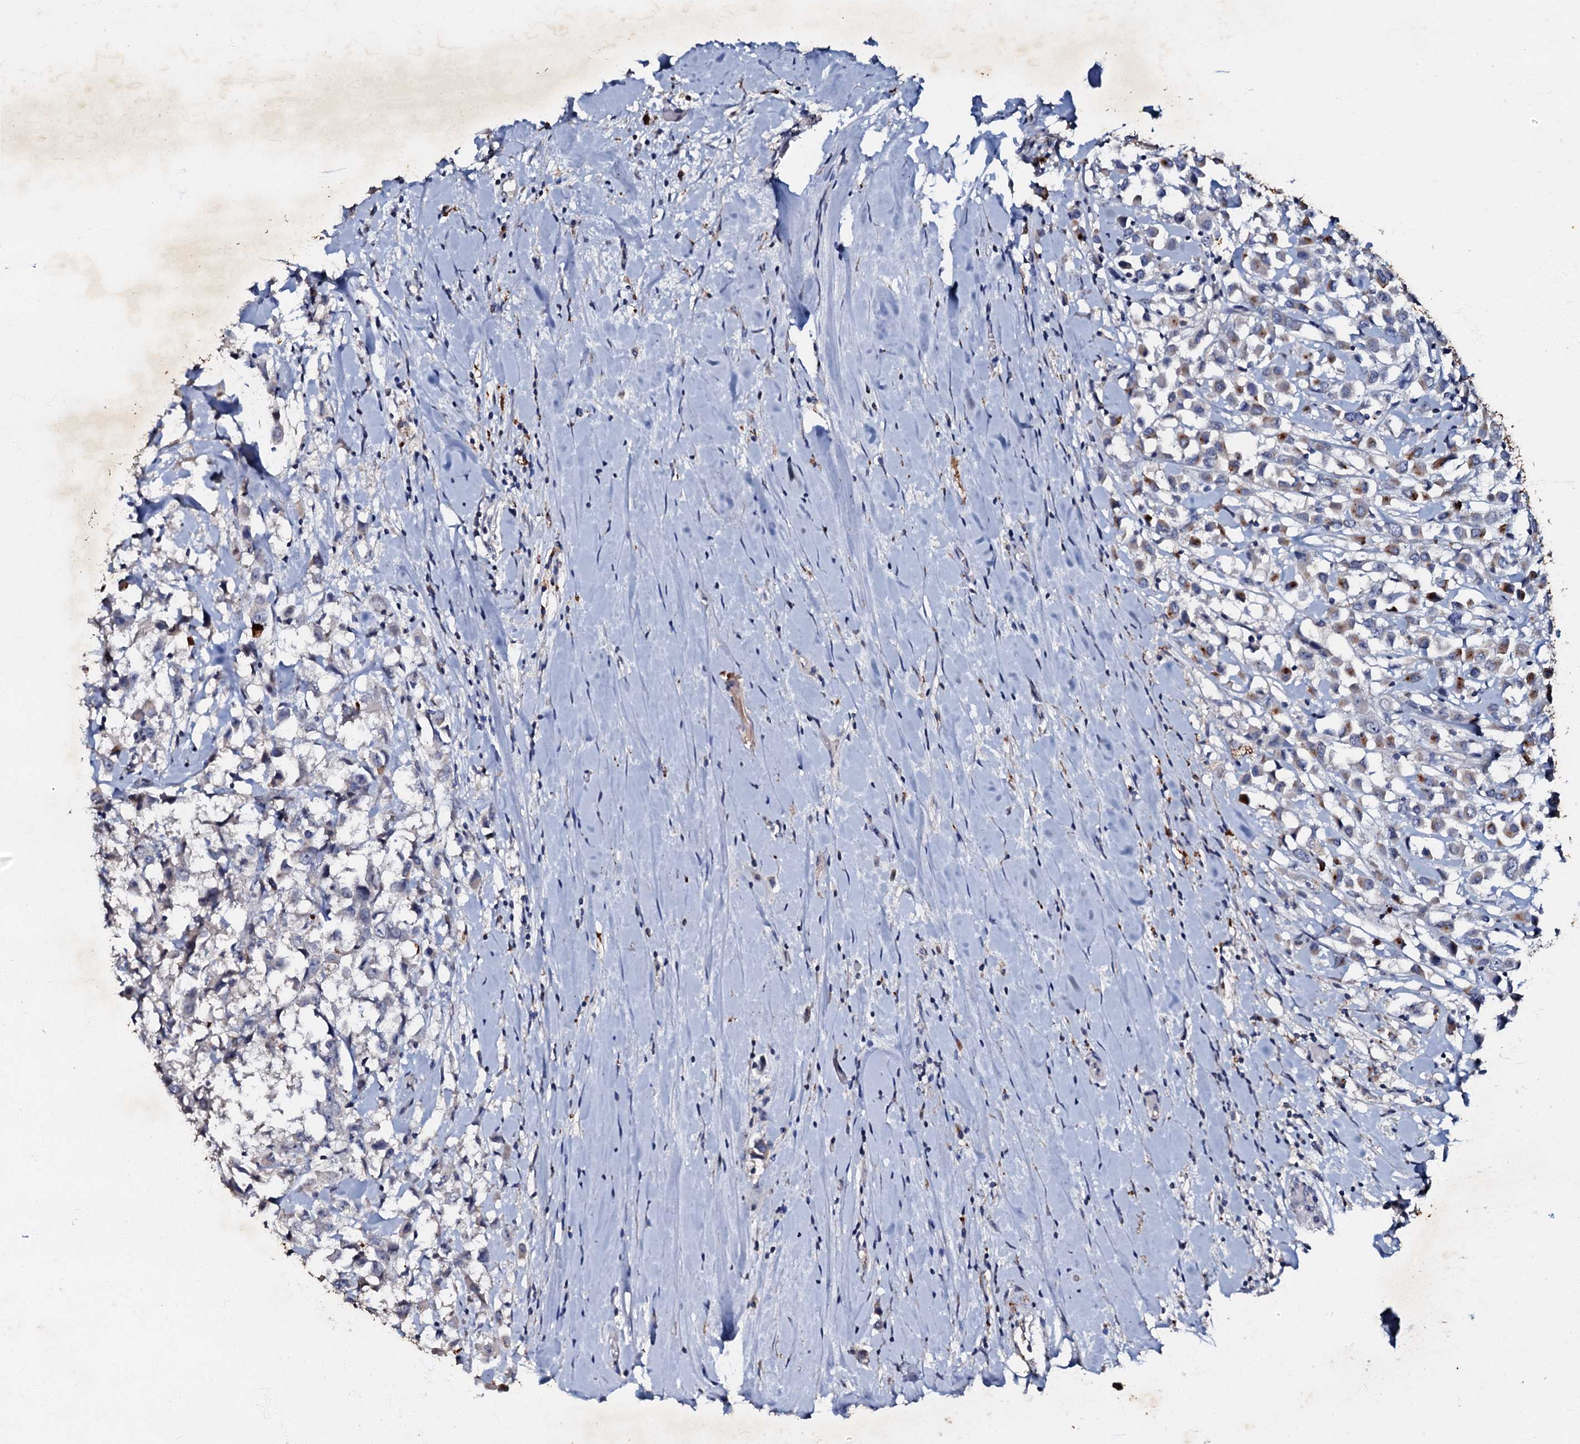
{"staining": {"intensity": "negative", "quantity": "none", "location": "none"}, "tissue": "breast cancer", "cell_type": "Tumor cells", "image_type": "cancer", "snomed": [{"axis": "morphology", "description": "Duct carcinoma"}, {"axis": "topography", "description": "Breast"}], "caption": "DAB immunohistochemical staining of breast intraductal carcinoma shows no significant expression in tumor cells. Brightfield microscopy of IHC stained with DAB (brown) and hematoxylin (blue), captured at high magnification.", "gene": "MANSC4", "patient": {"sex": "female", "age": 61}}